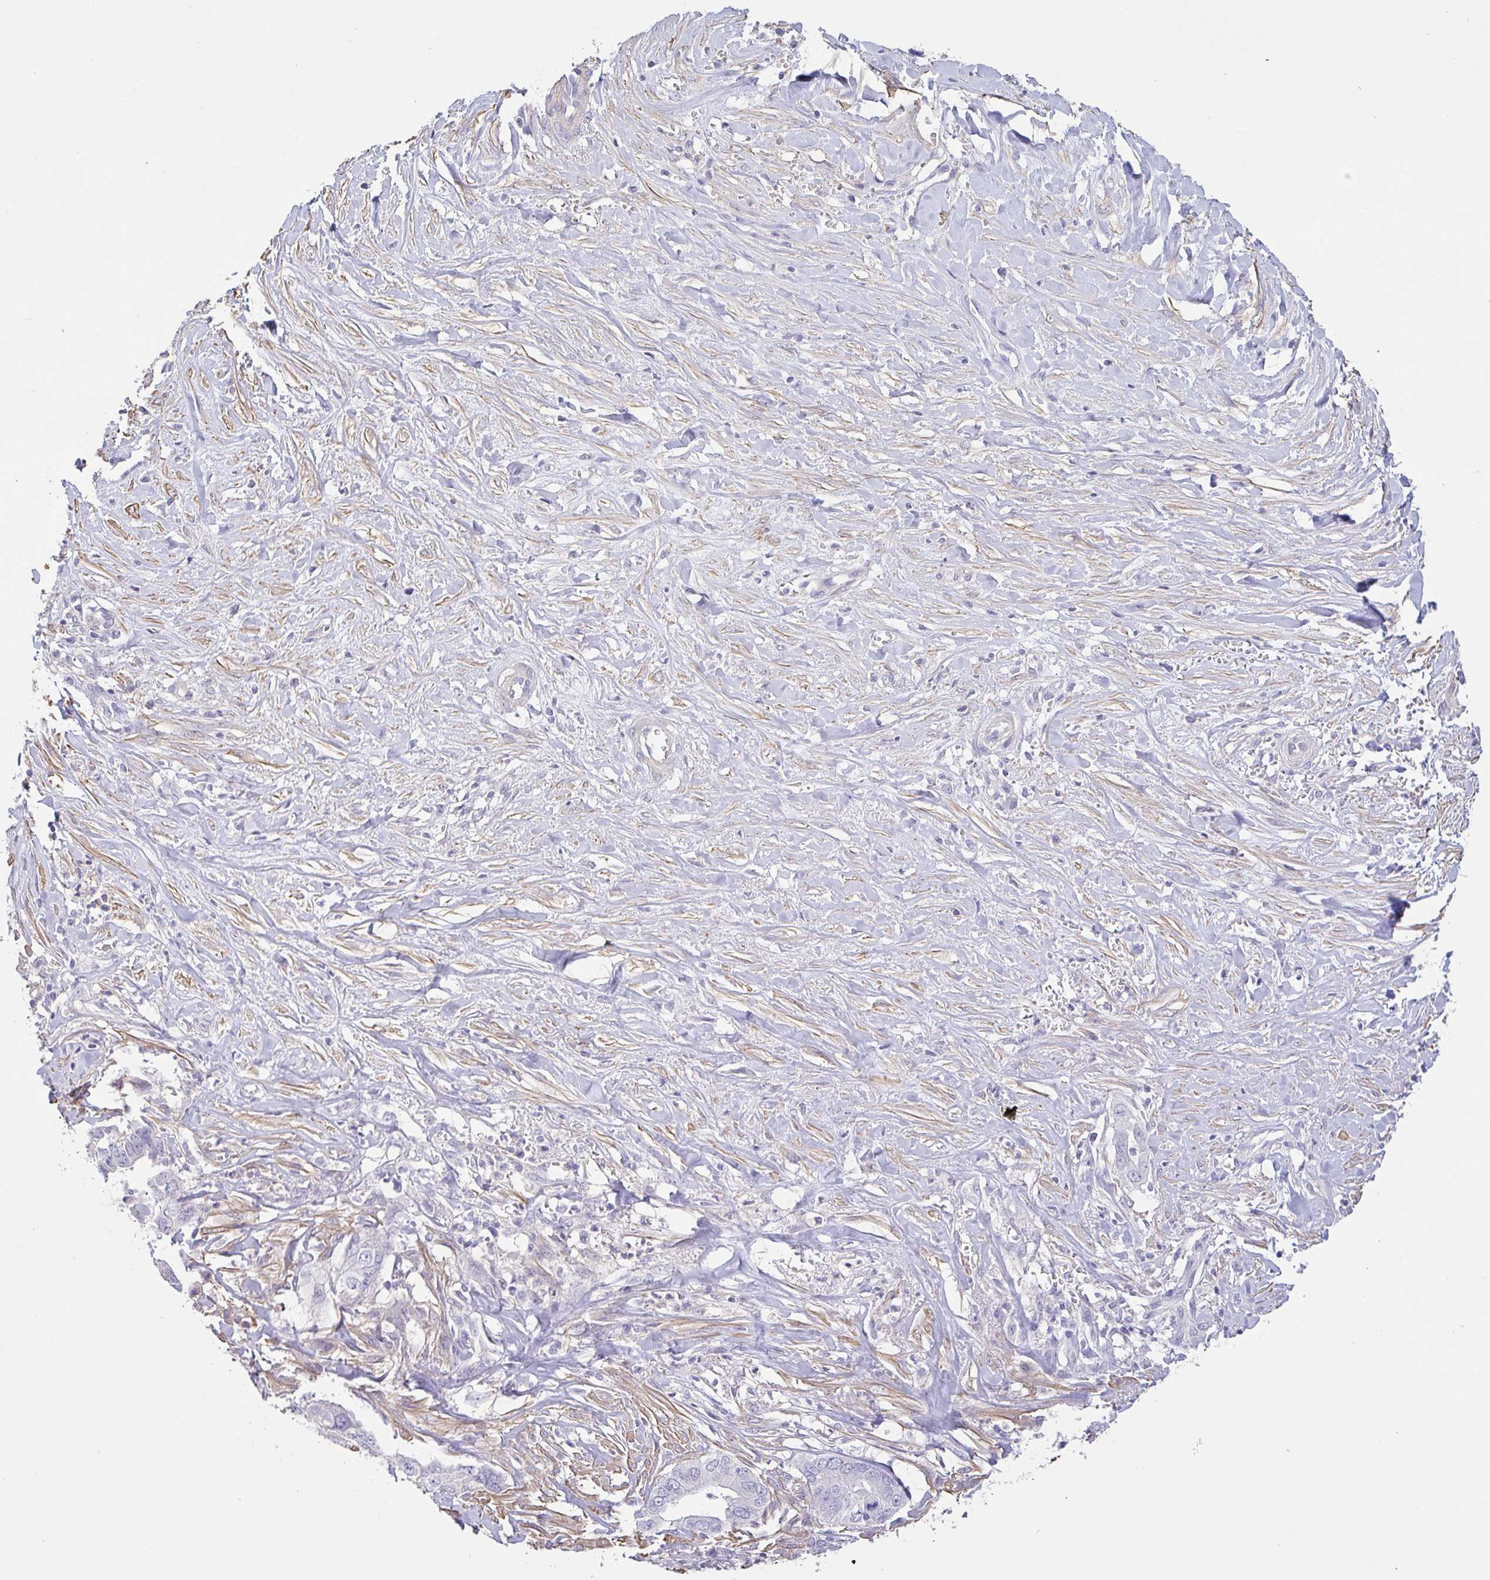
{"staining": {"intensity": "negative", "quantity": "none", "location": "none"}, "tissue": "liver cancer", "cell_type": "Tumor cells", "image_type": "cancer", "snomed": [{"axis": "morphology", "description": "Cholangiocarcinoma"}, {"axis": "topography", "description": "Liver"}], "caption": "Histopathology image shows no protein positivity in tumor cells of liver cancer tissue.", "gene": "PYGM", "patient": {"sex": "female", "age": 79}}